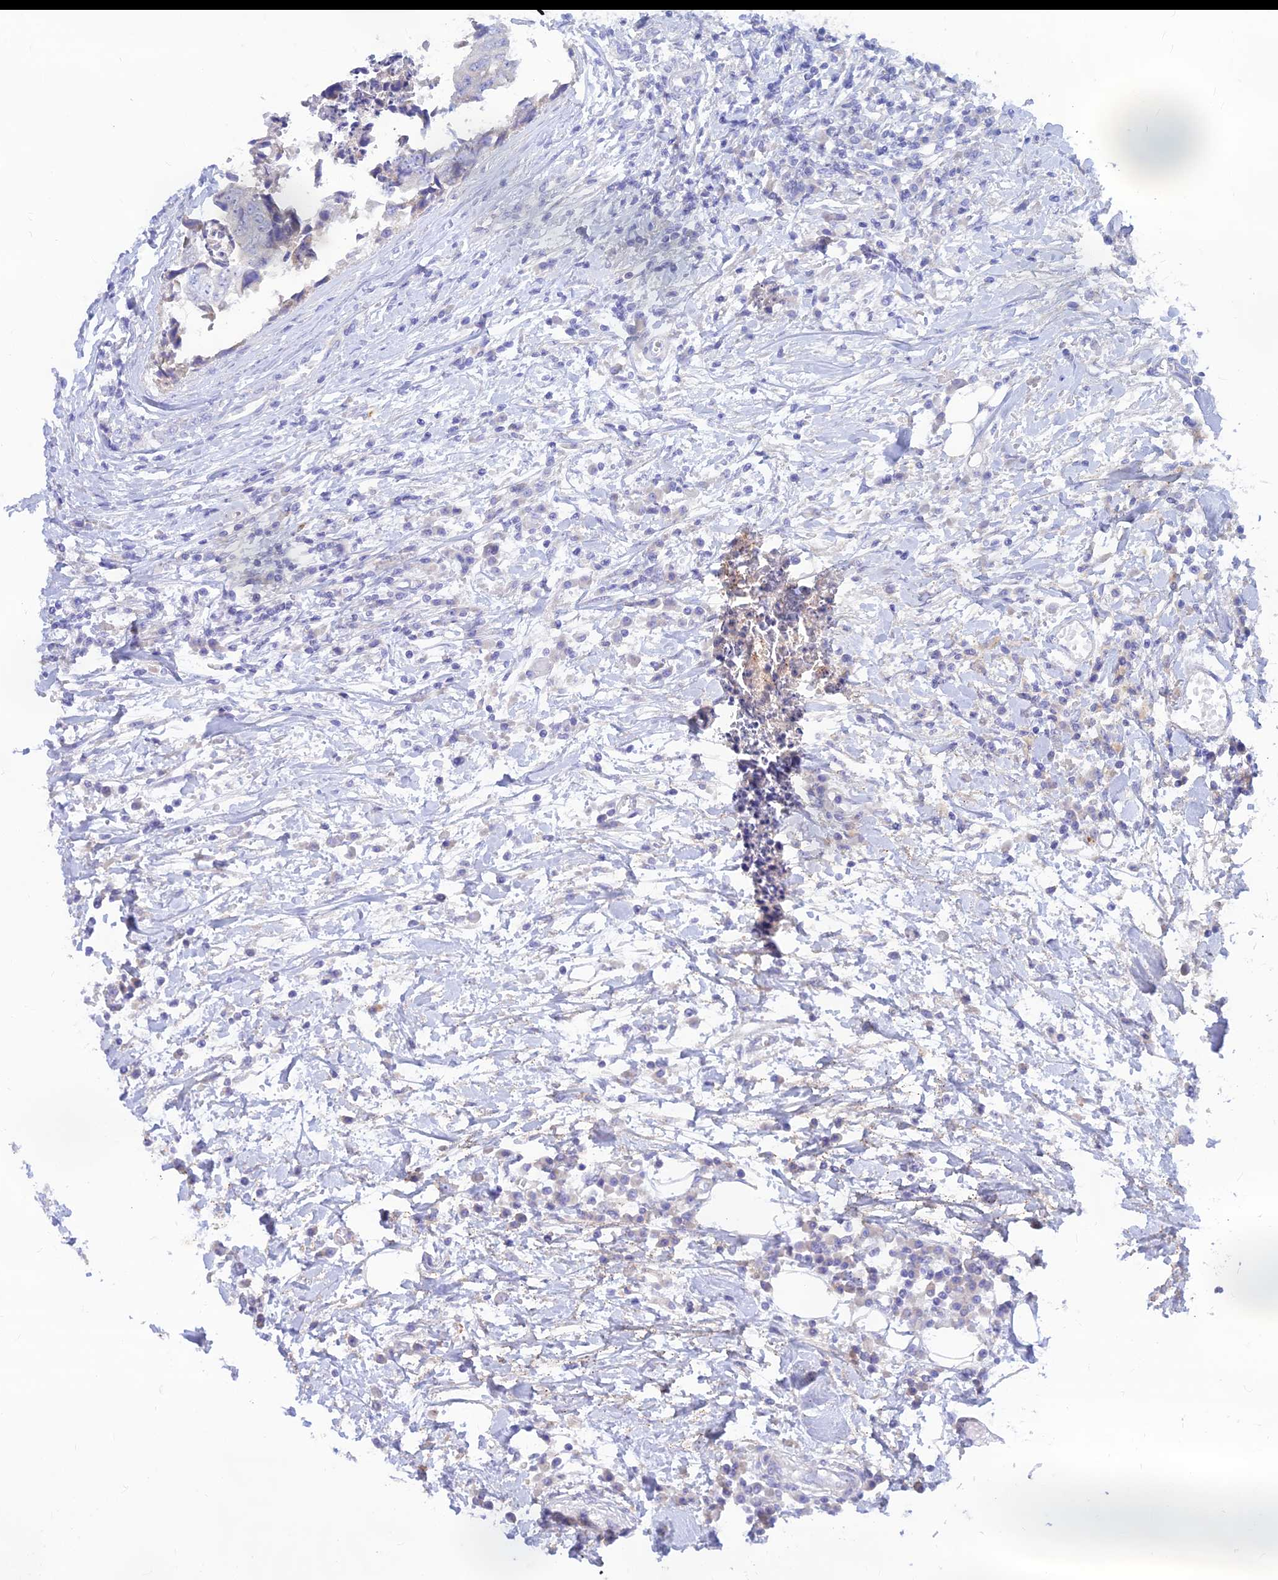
{"staining": {"intensity": "negative", "quantity": "none", "location": "none"}, "tissue": "colorectal cancer", "cell_type": "Tumor cells", "image_type": "cancer", "snomed": [{"axis": "morphology", "description": "Adenocarcinoma, NOS"}, {"axis": "topography", "description": "Rectum"}], "caption": "DAB immunohistochemical staining of human colorectal cancer demonstrates no significant positivity in tumor cells.", "gene": "TMEM30B", "patient": {"sex": "male", "age": 84}}